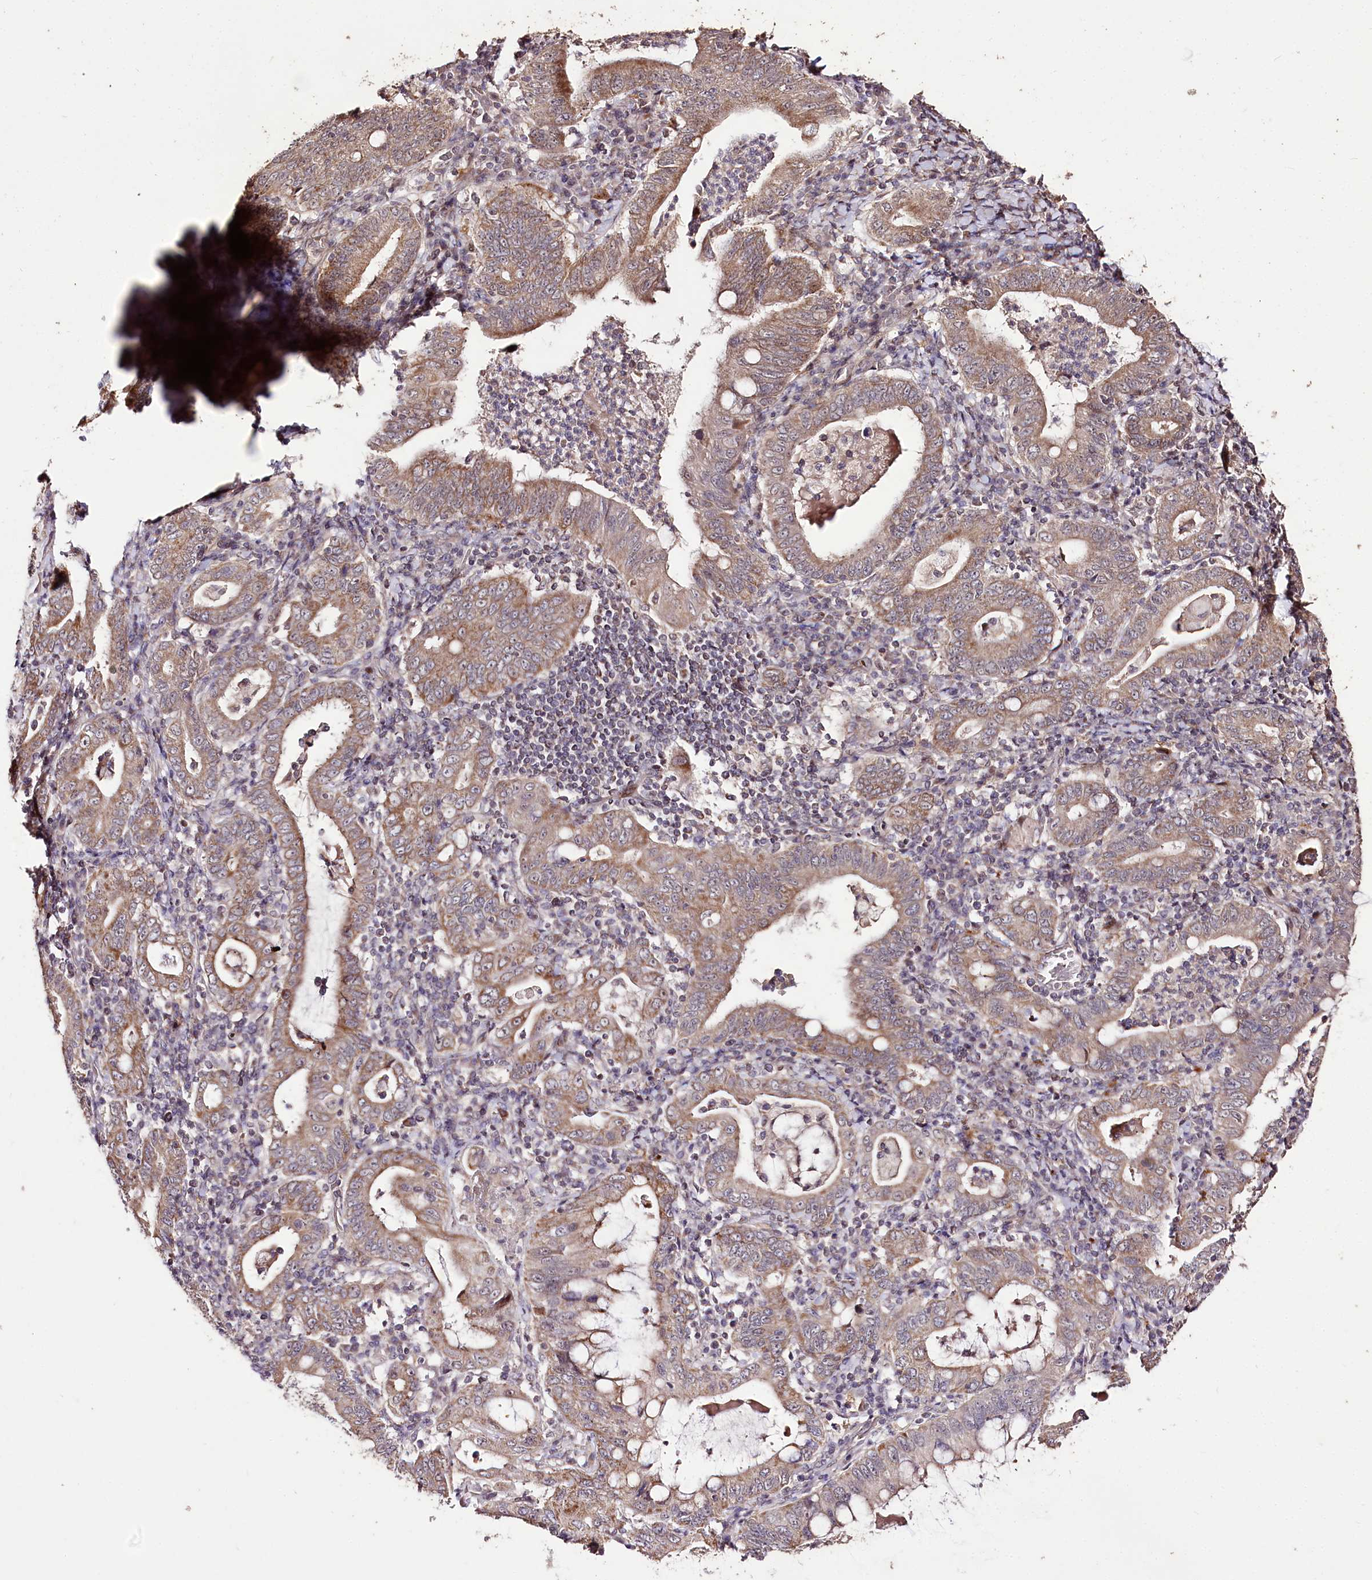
{"staining": {"intensity": "moderate", "quantity": ">75%", "location": "cytoplasmic/membranous"}, "tissue": "stomach cancer", "cell_type": "Tumor cells", "image_type": "cancer", "snomed": [{"axis": "morphology", "description": "Normal tissue, NOS"}, {"axis": "morphology", "description": "Adenocarcinoma, NOS"}, {"axis": "topography", "description": "Esophagus"}, {"axis": "topography", "description": "Stomach, upper"}, {"axis": "topography", "description": "Peripheral nerve tissue"}], "caption": "Protein expression analysis of human stomach cancer (adenocarcinoma) reveals moderate cytoplasmic/membranous positivity in about >75% of tumor cells. Nuclei are stained in blue.", "gene": "CARD19", "patient": {"sex": "male", "age": 62}}